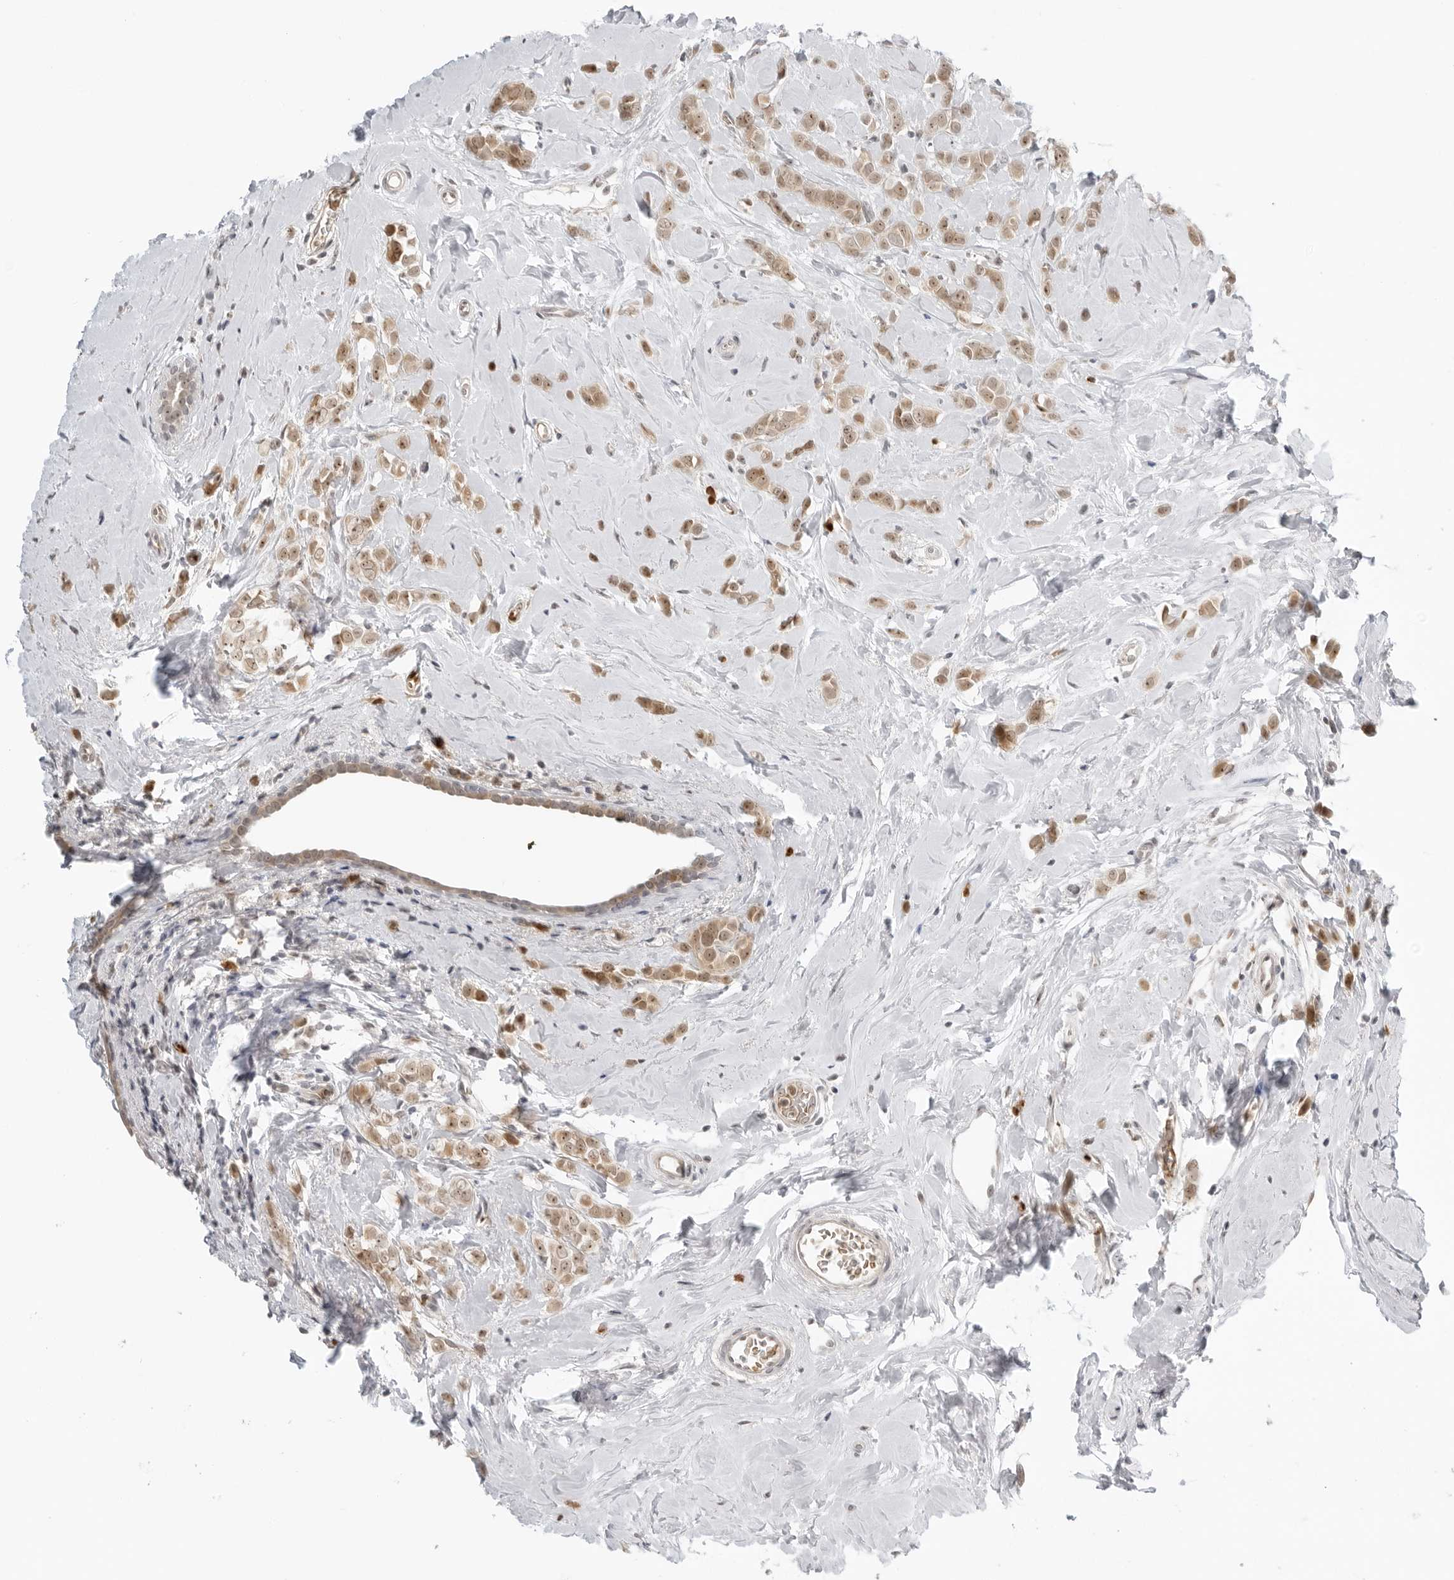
{"staining": {"intensity": "moderate", "quantity": ">75%", "location": "cytoplasmic/membranous,nuclear"}, "tissue": "breast cancer", "cell_type": "Tumor cells", "image_type": "cancer", "snomed": [{"axis": "morphology", "description": "Lobular carcinoma"}, {"axis": "topography", "description": "Breast"}], "caption": "DAB immunohistochemical staining of human lobular carcinoma (breast) demonstrates moderate cytoplasmic/membranous and nuclear protein expression in approximately >75% of tumor cells.", "gene": "SUGCT", "patient": {"sex": "female", "age": 47}}